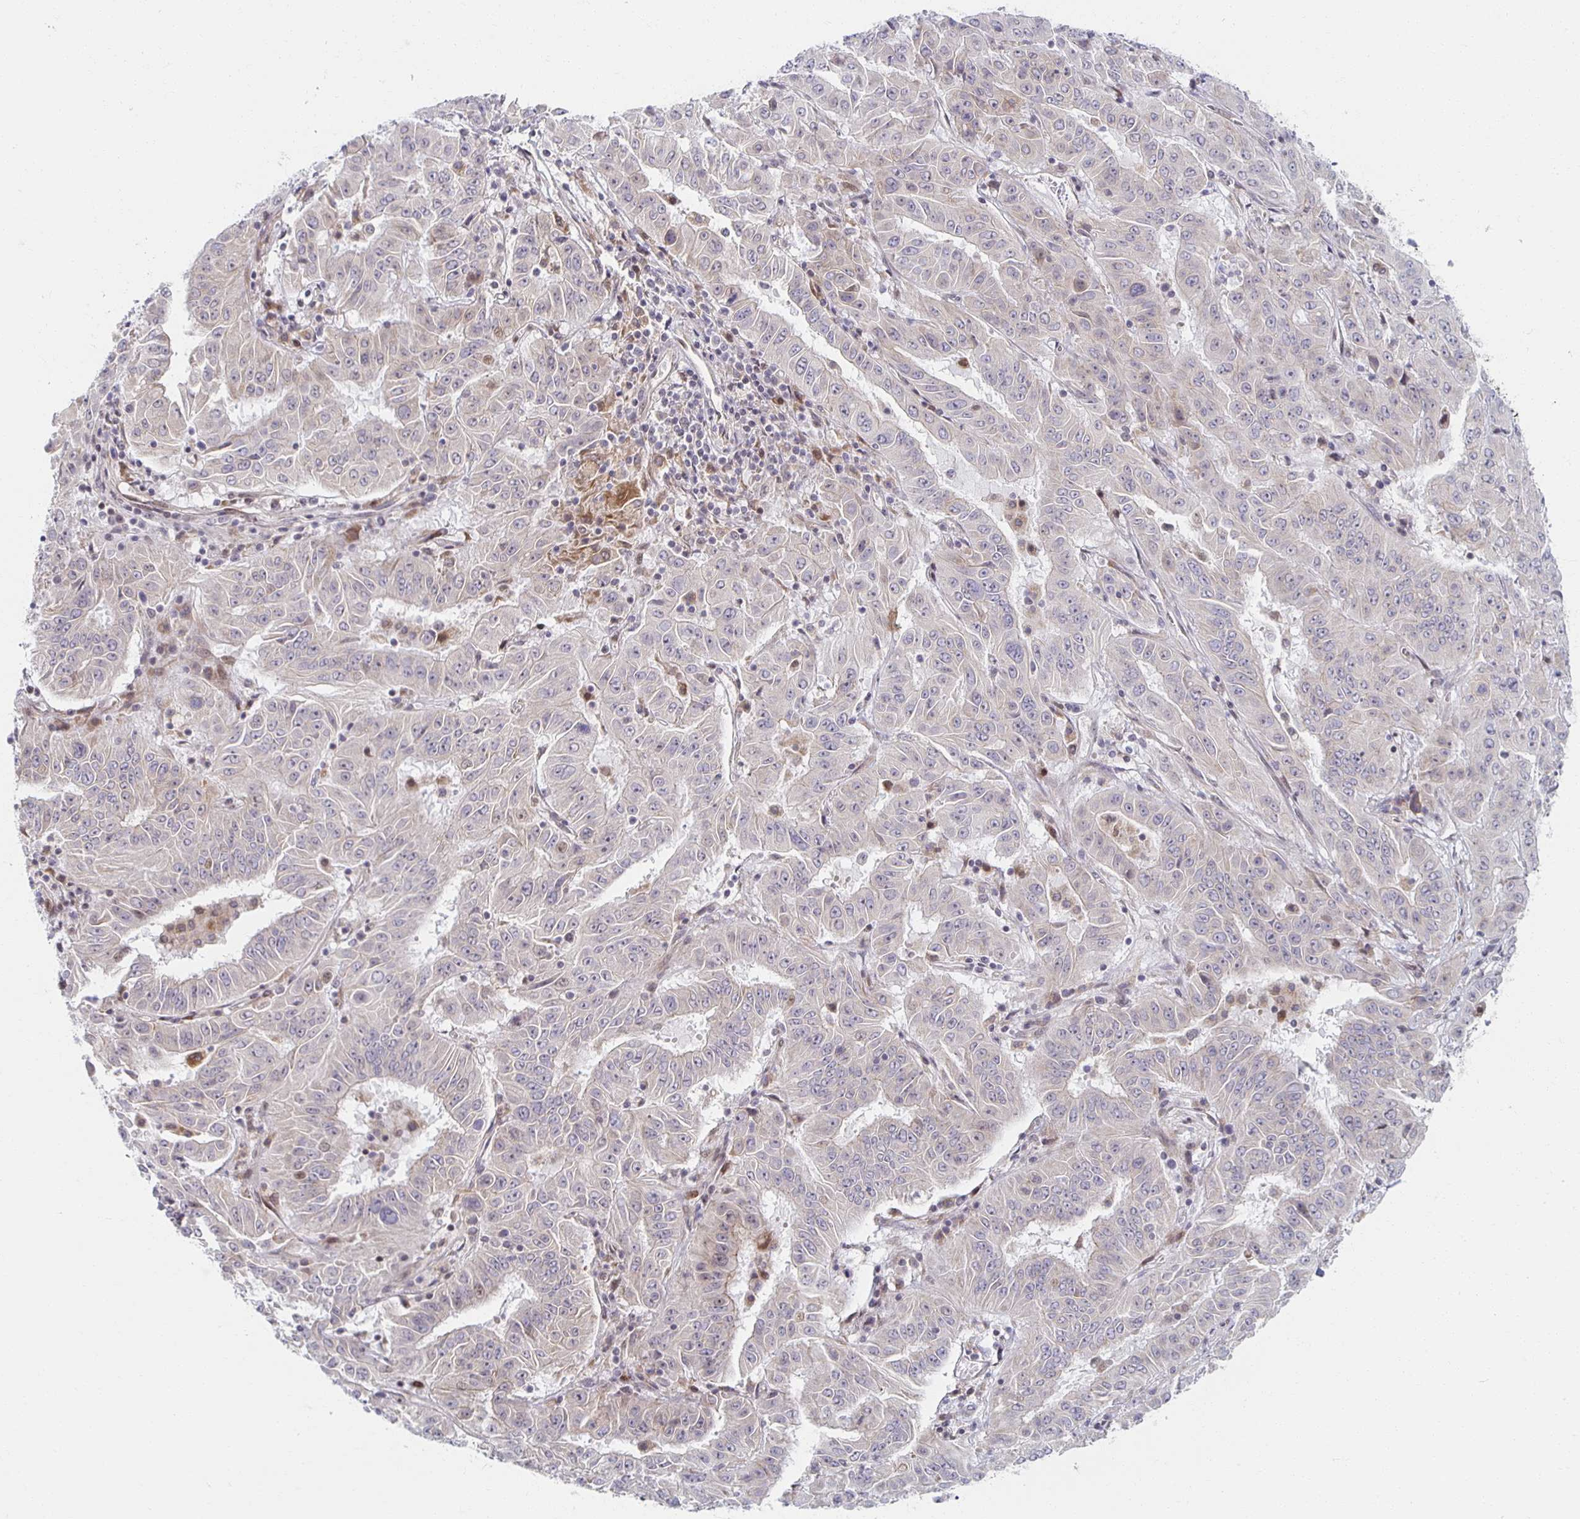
{"staining": {"intensity": "negative", "quantity": "none", "location": "none"}, "tissue": "pancreatic cancer", "cell_type": "Tumor cells", "image_type": "cancer", "snomed": [{"axis": "morphology", "description": "Adenocarcinoma, NOS"}, {"axis": "topography", "description": "Pancreas"}], "caption": "Human pancreatic adenocarcinoma stained for a protein using immunohistochemistry (IHC) exhibits no expression in tumor cells.", "gene": "HCFC1R1", "patient": {"sex": "male", "age": 63}}